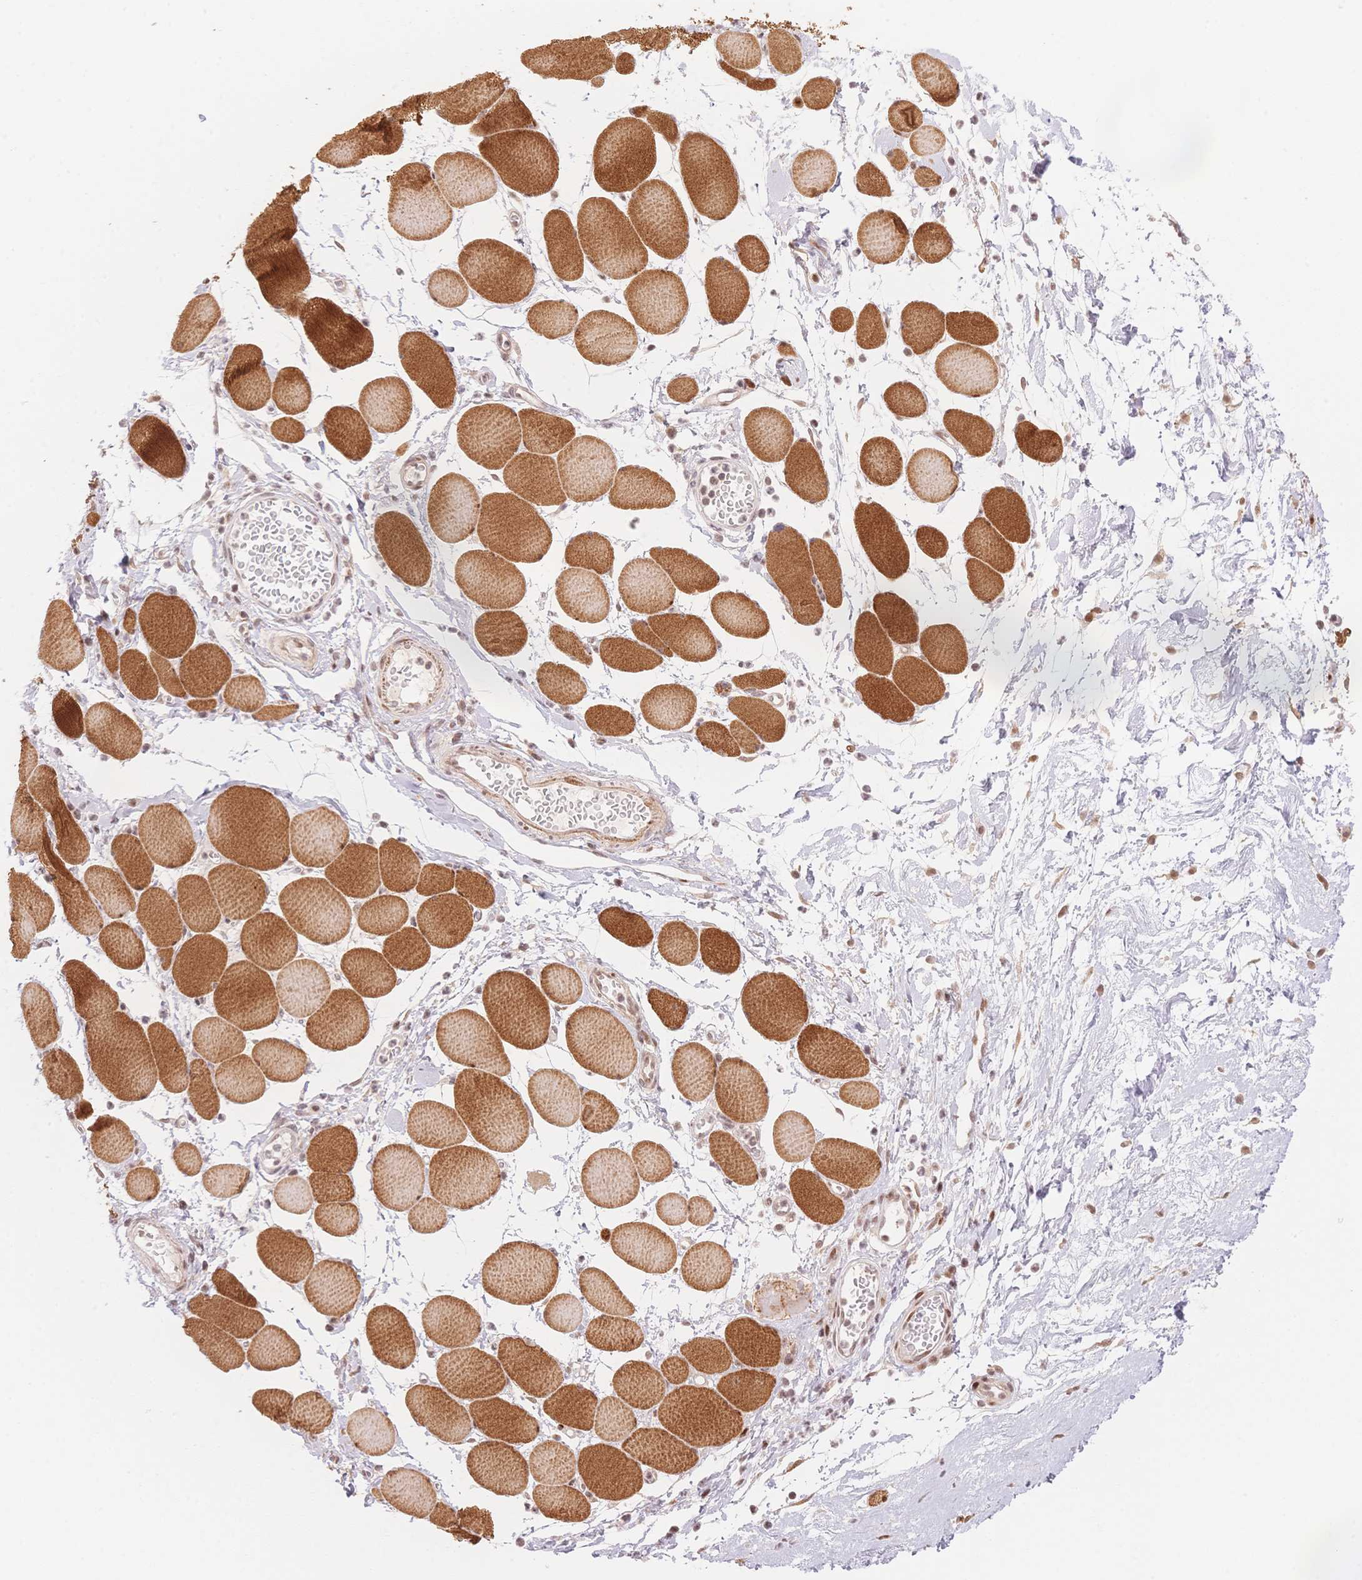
{"staining": {"intensity": "strong", "quantity": ">75%", "location": "cytoplasmic/membranous,nuclear"}, "tissue": "skeletal muscle", "cell_type": "Myocytes", "image_type": "normal", "snomed": [{"axis": "morphology", "description": "Normal tissue, NOS"}, {"axis": "topography", "description": "Skeletal muscle"}], "caption": "High-magnification brightfield microscopy of unremarkable skeletal muscle stained with DAB (3,3'-diaminobenzidine) (brown) and counterstained with hematoxylin (blue). myocytes exhibit strong cytoplasmic/membranous,nuclear positivity is seen in approximately>75% of cells. (Brightfield microscopy of DAB IHC at high magnification).", "gene": "STK39", "patient": {"sex": "female", "age": 75}}